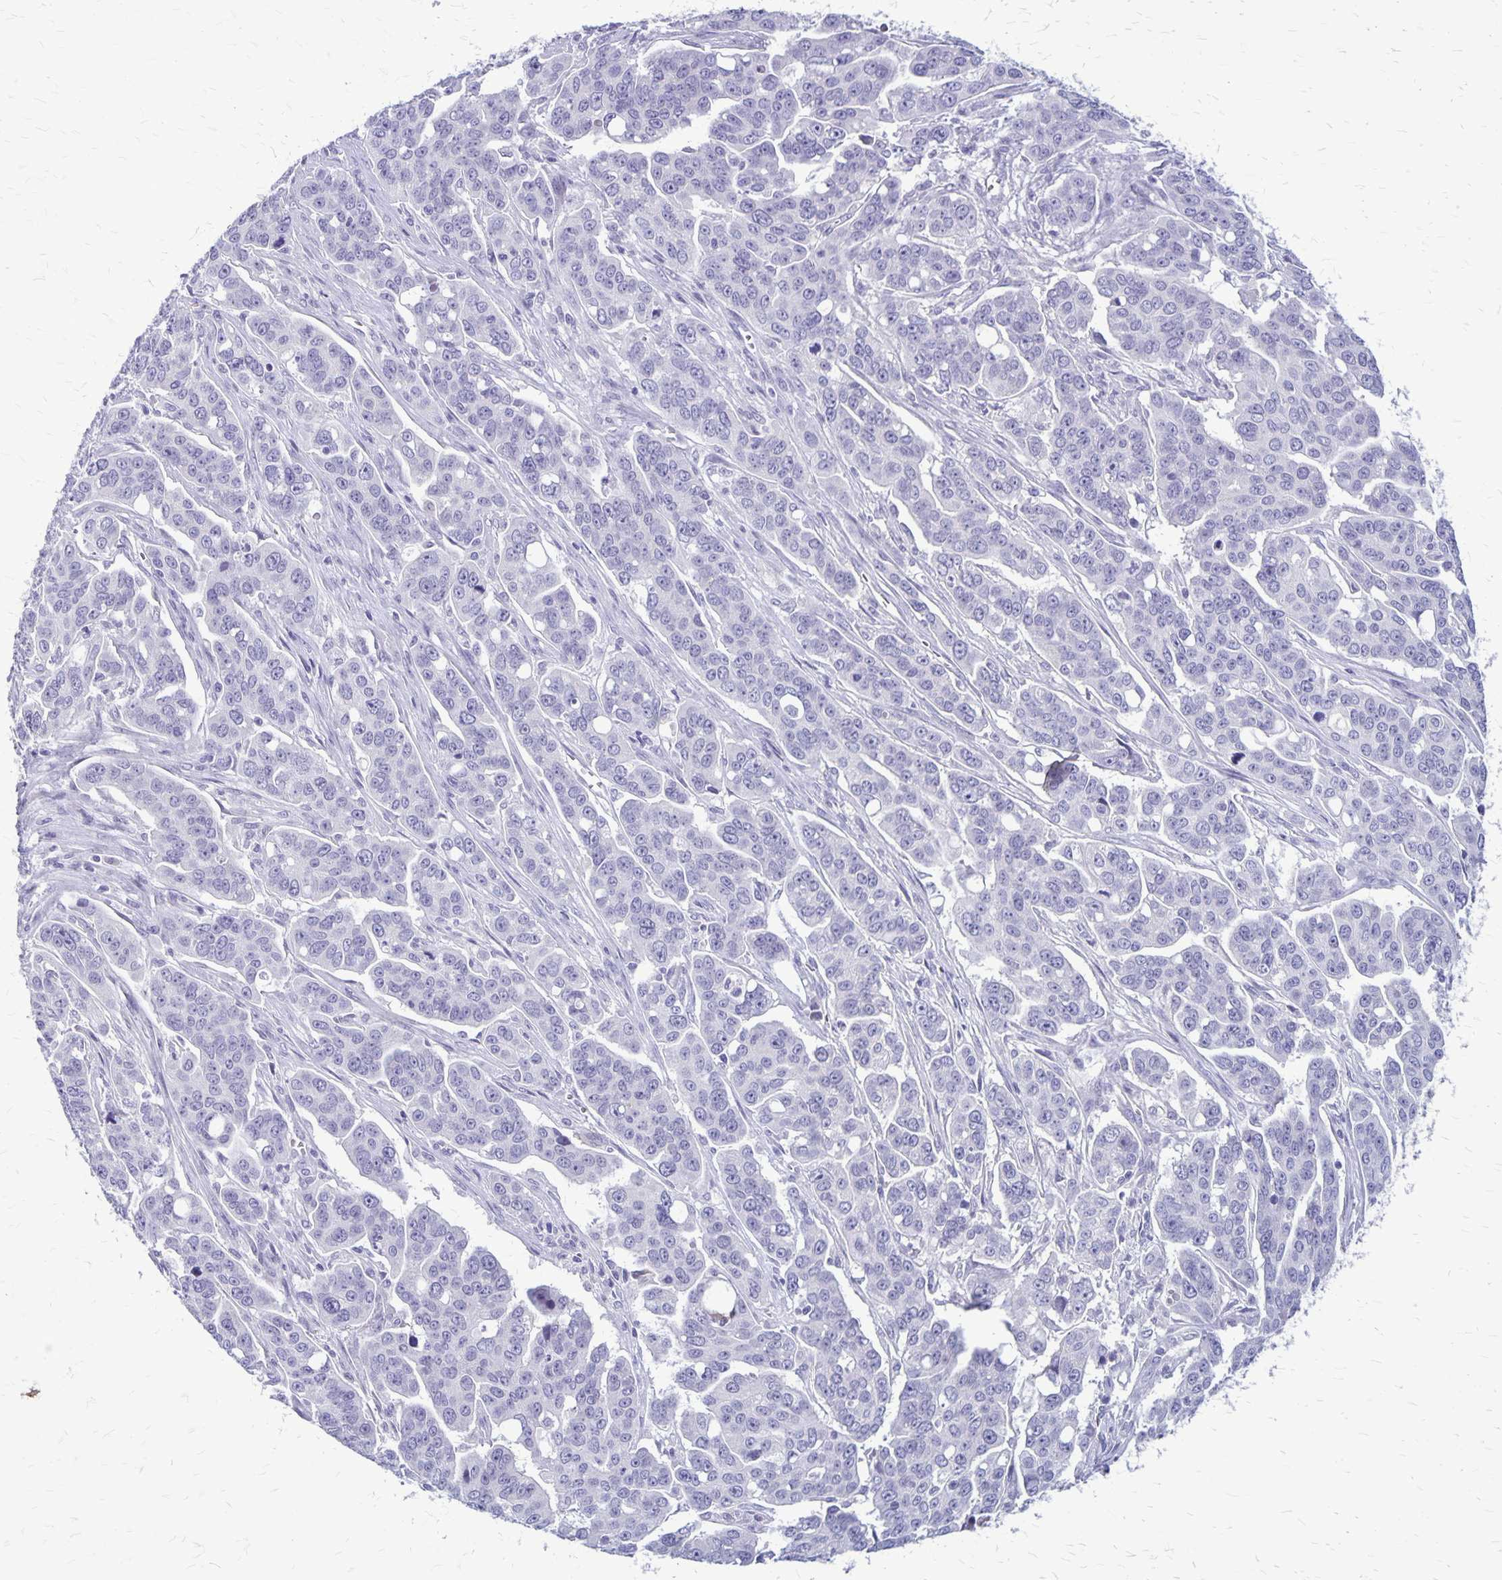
{"staining": {"intensity": "negative", "quantity": "none", "location": "none"}, "tissue": "ovarian cancer", "cell_type": "Tumor cells", "image_type": "cancer", "snomed": [{"axis": "morphology", "description": "Carcinoma, endometroid"}, {"axis": "topography", "description": "Ovary"}], "caption": "Immunohistochemical staining of human ovarian cancer shows no significant staining in tumor cells. The staining was performed using DAB (3,3'-diaminobenzidine) to visualize the protein expression in brown, while the nuclei were stained in blue with hematoxylin (Magnification: 20x).", "gene": "PLXNB3", "patient": {"sex": "female", "age": 78}}